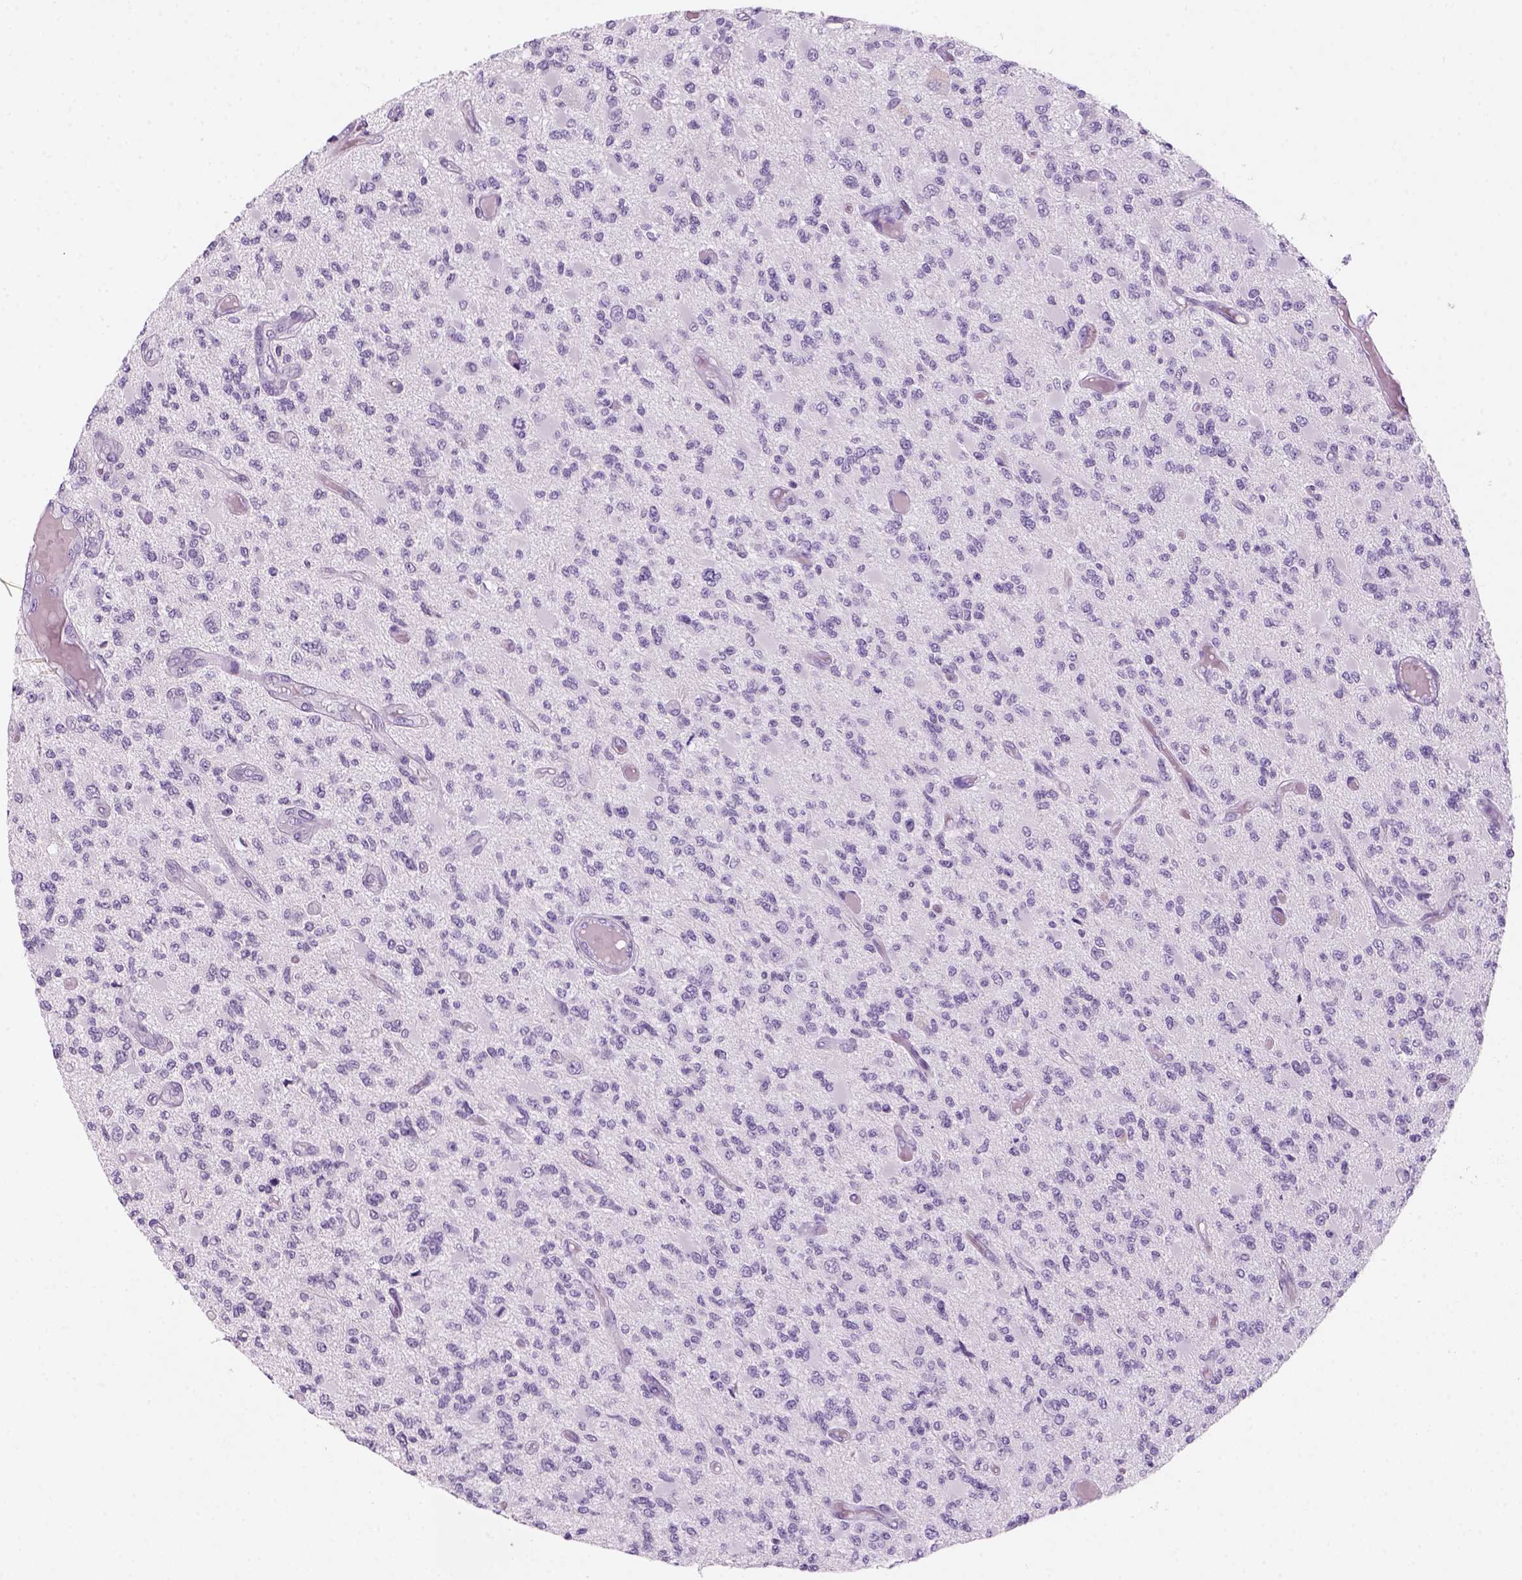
{"staining": {"intensity": "negative", "quantity": "none", "location": "none"}, "tissue": "glioma", "cell_type": "Tumor cells", "image_type": "cancer", "snomed": [{"axis": "morphology", "description": "Glioma, malignant, High grade"}, {"axis": "topography", "description": "Brain"}], "caption": "This is an immunohistochemistry (IHC) image of human glioma. There is no expression in tumor cells.", "gene": "KRTAP11-1", "patient": {"sex": "female", "age": 63}}